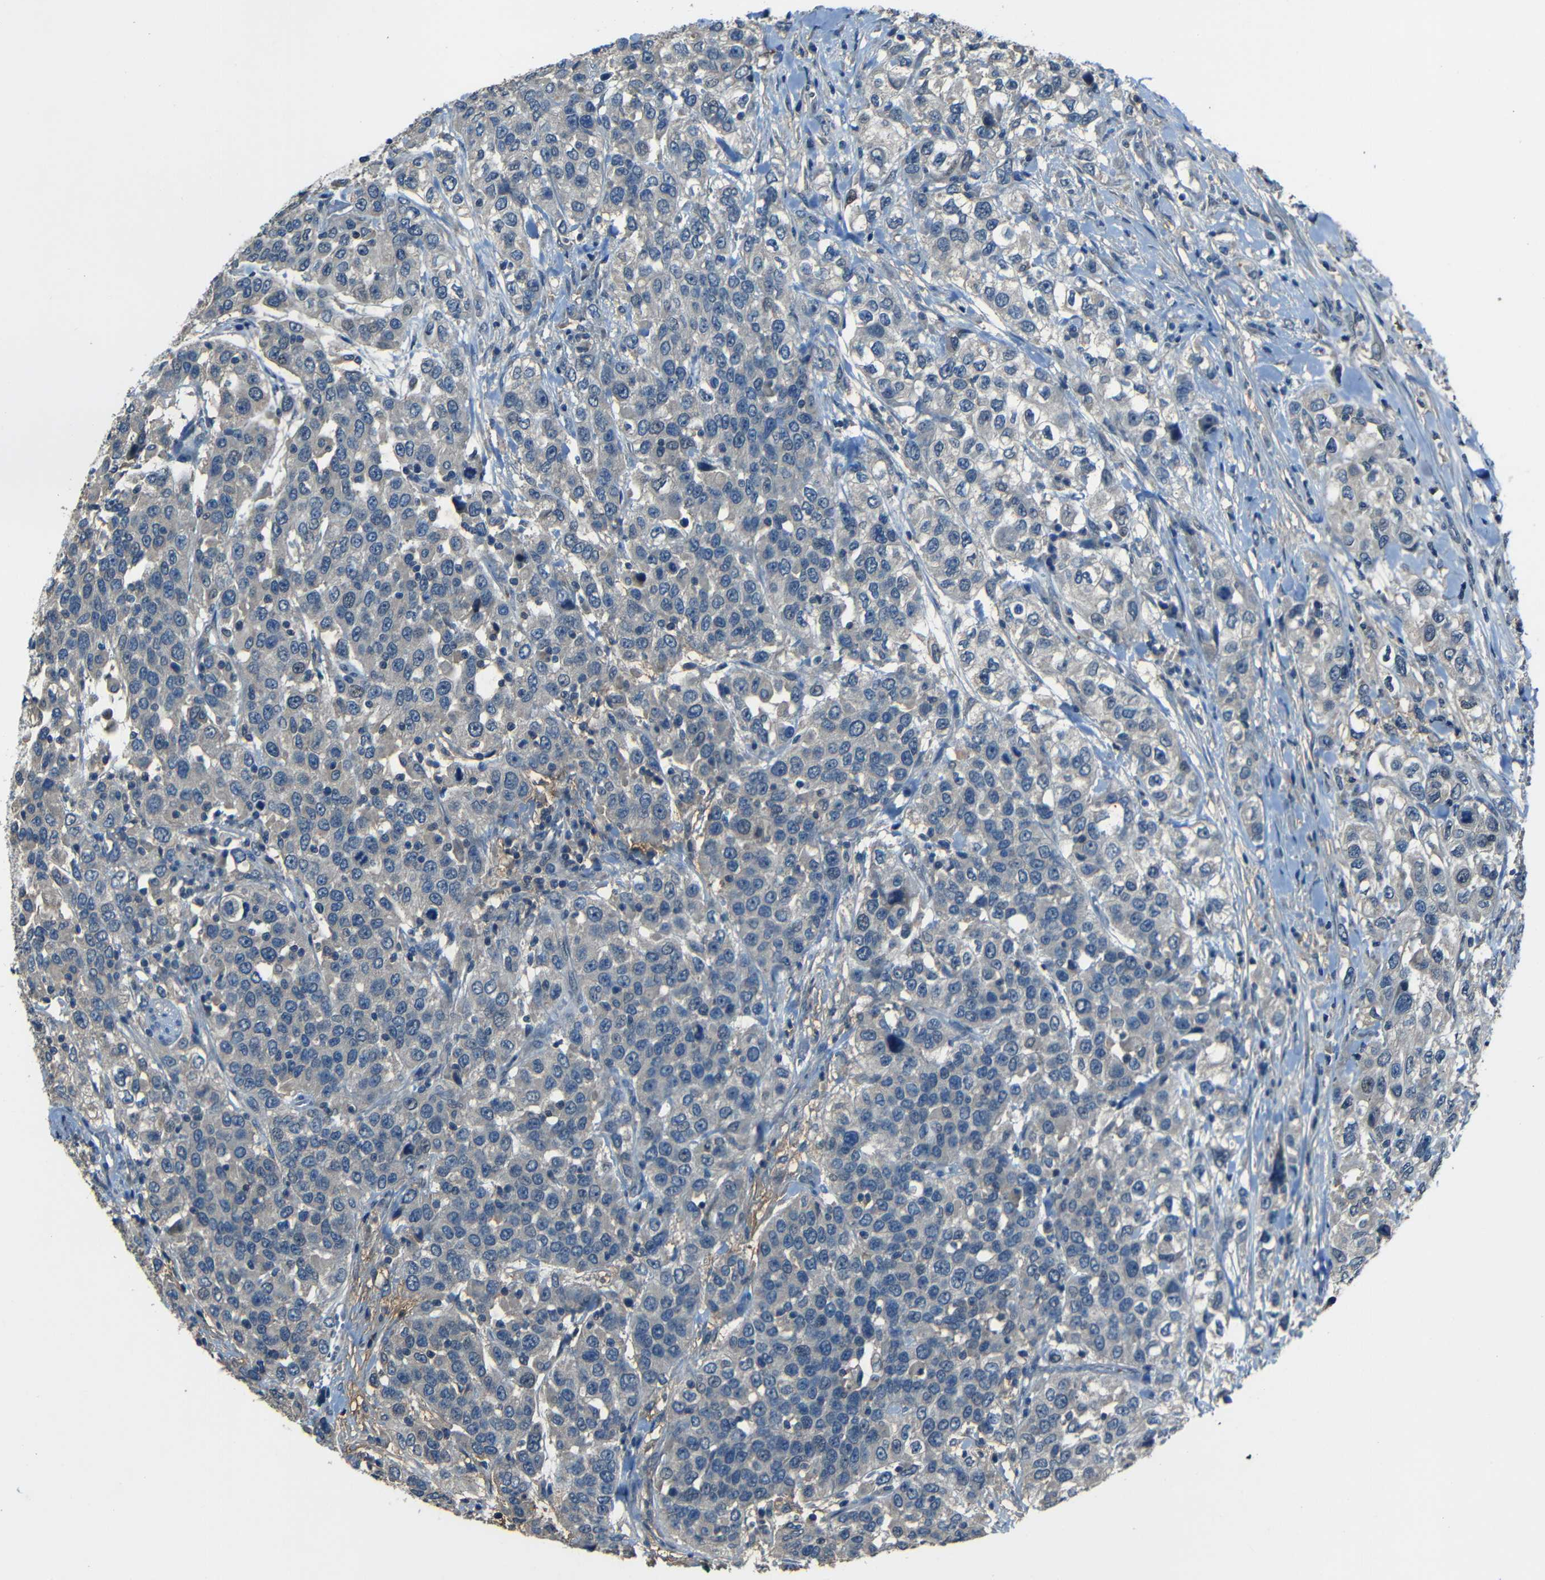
{"staining": {"intensity": "negative", "quantity": "none", "location": "none"}, "tissue": "urothelial cancer", "cell_type": "Tumor cells", "image_type": "cancer", "snomed": [{"axis": "morphology", "description": "Urothelial carcinoma, High grade"}, {"axis": "topography", "description": "Urinary bladder"}], "caption": "The immunohistochemistry (IHC) histopathology image has no significant staining in tumor cells of urothelial carcinoma (high-grade) tissue.", "gene": "SLA", "patient": {"sex": "female", "age": 80}}